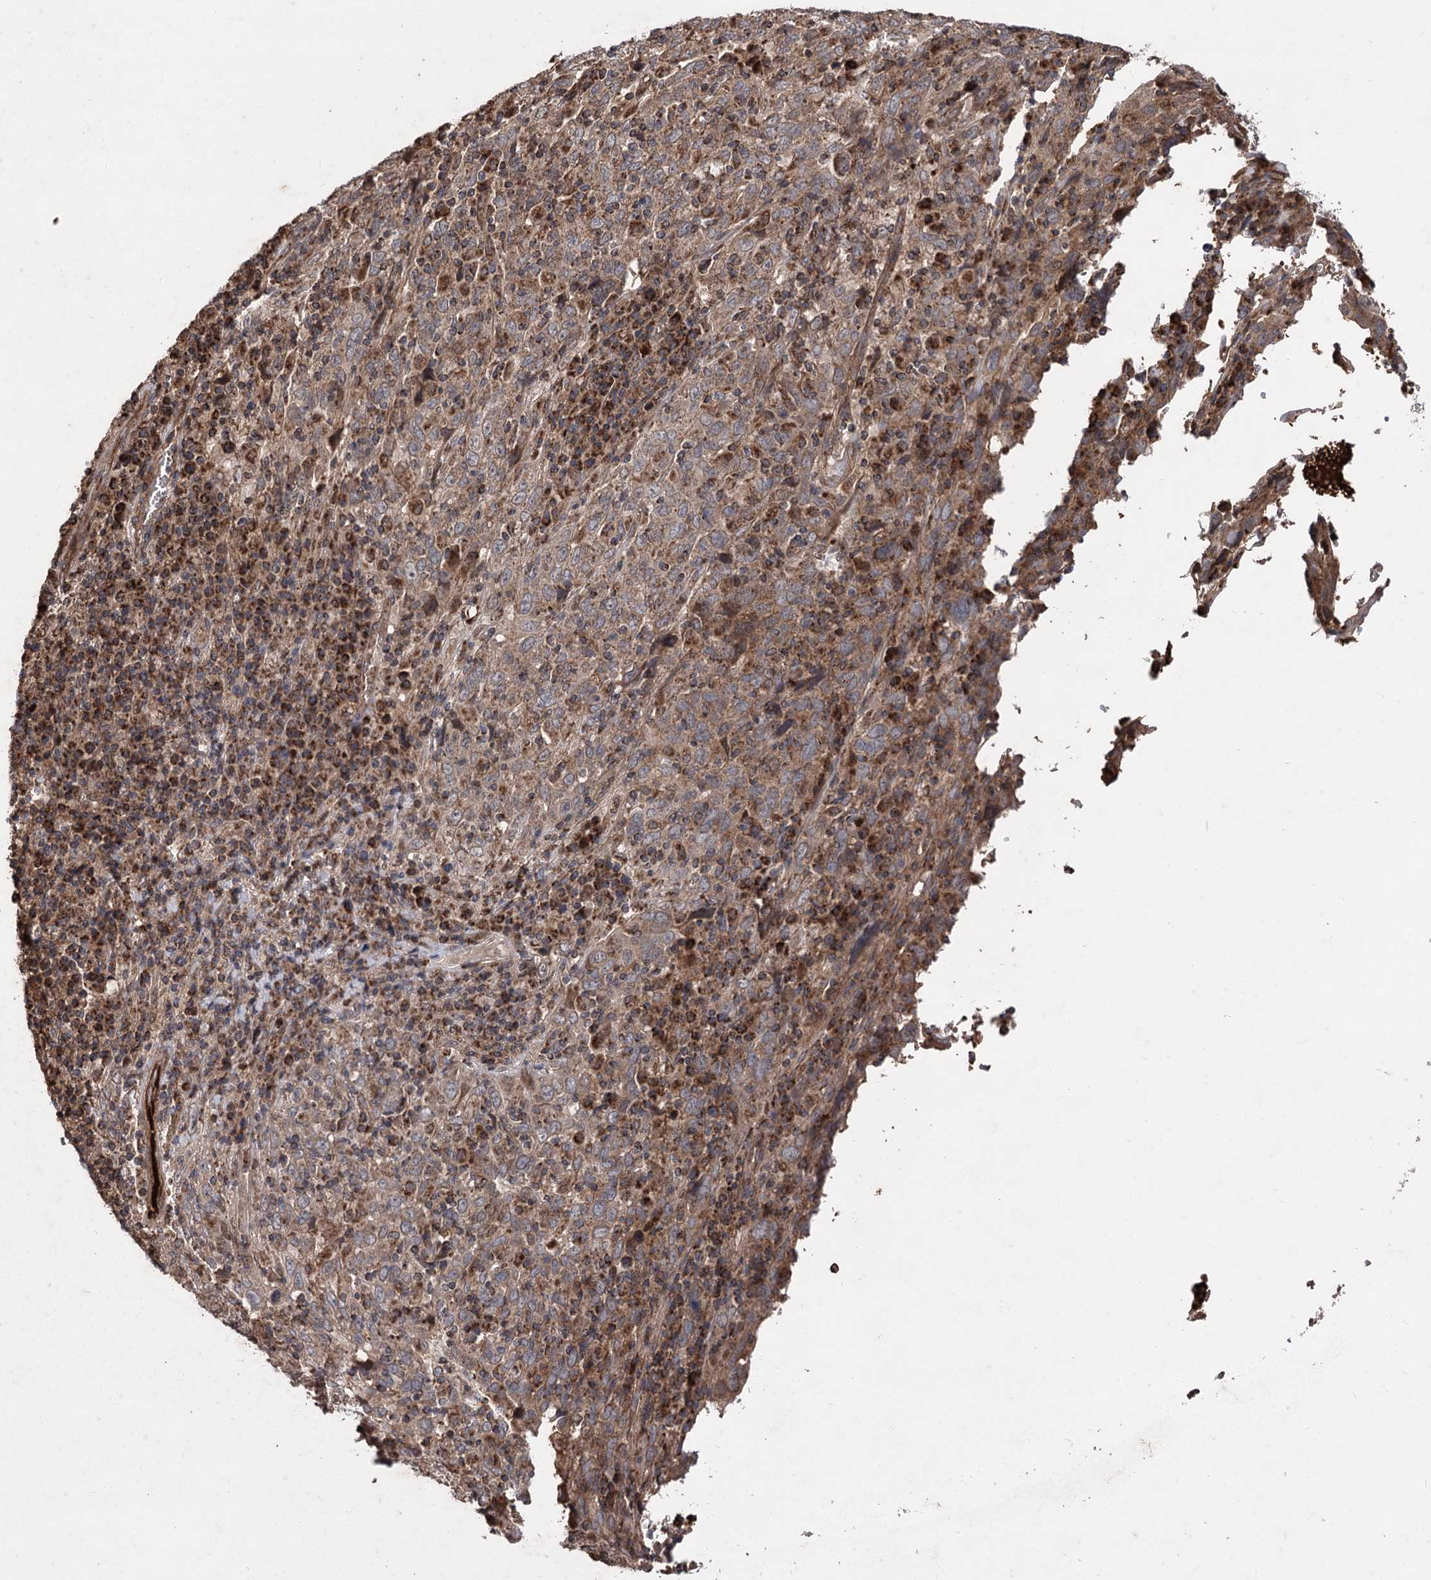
{"staining": {"intensity": "moderate", "quantity": ">75%", "location": "cytoplasmic/membranous"}, "tissue": "cervical cancer", "cell_type": "Tumor cells", "image_type": "cancer", "snomed": [{"axis": "morphology", "description": "Squamous cell carcinoma, NOS"}, {"axis": "topography", "description": "Cervix"}], "caption": "There is medium levels of moderate cytoplasmic/membranous expression in tumor cells of cervical squamous cell carcinoma, as demonstrated by immunohistochemical staining (brown color).", "gene": "RASSF3", "patient": {"sex": "female", "age": 46}}